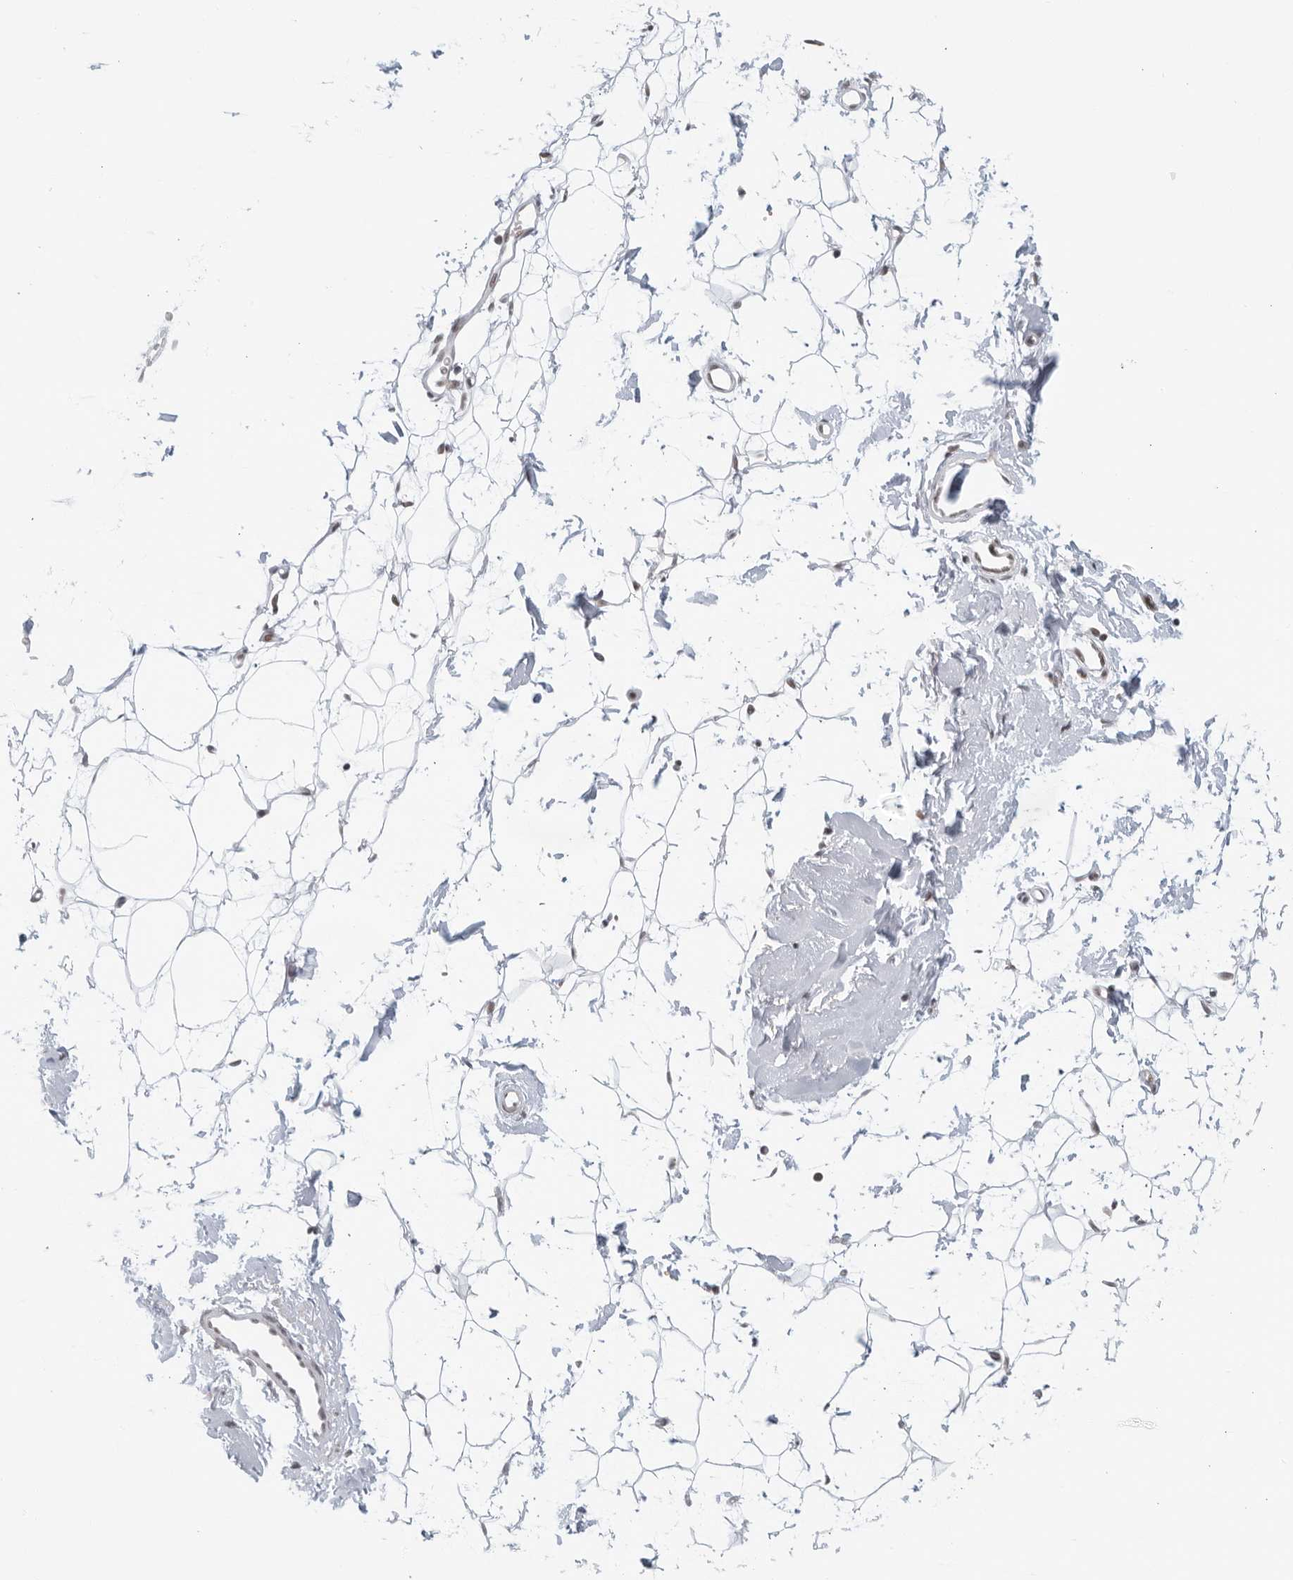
{"staining": {"intensity": "negative", "quantity": "none", "location": "none"}, "tissue": "adipose tissue", "cell_type": "Adipocytes", "image_type": "normal", "snomed": [{"axis": "morphology", "description": "Normal tissue, NOS"}, {"axis": "topography", "description": "Breast"}], "caption": "Image shows no significant protein positivity in adipocytes of unremarkable adipose tissue.", "gene": "RAB11FIP3", "patient": {"sex": "female", "age": 23}}